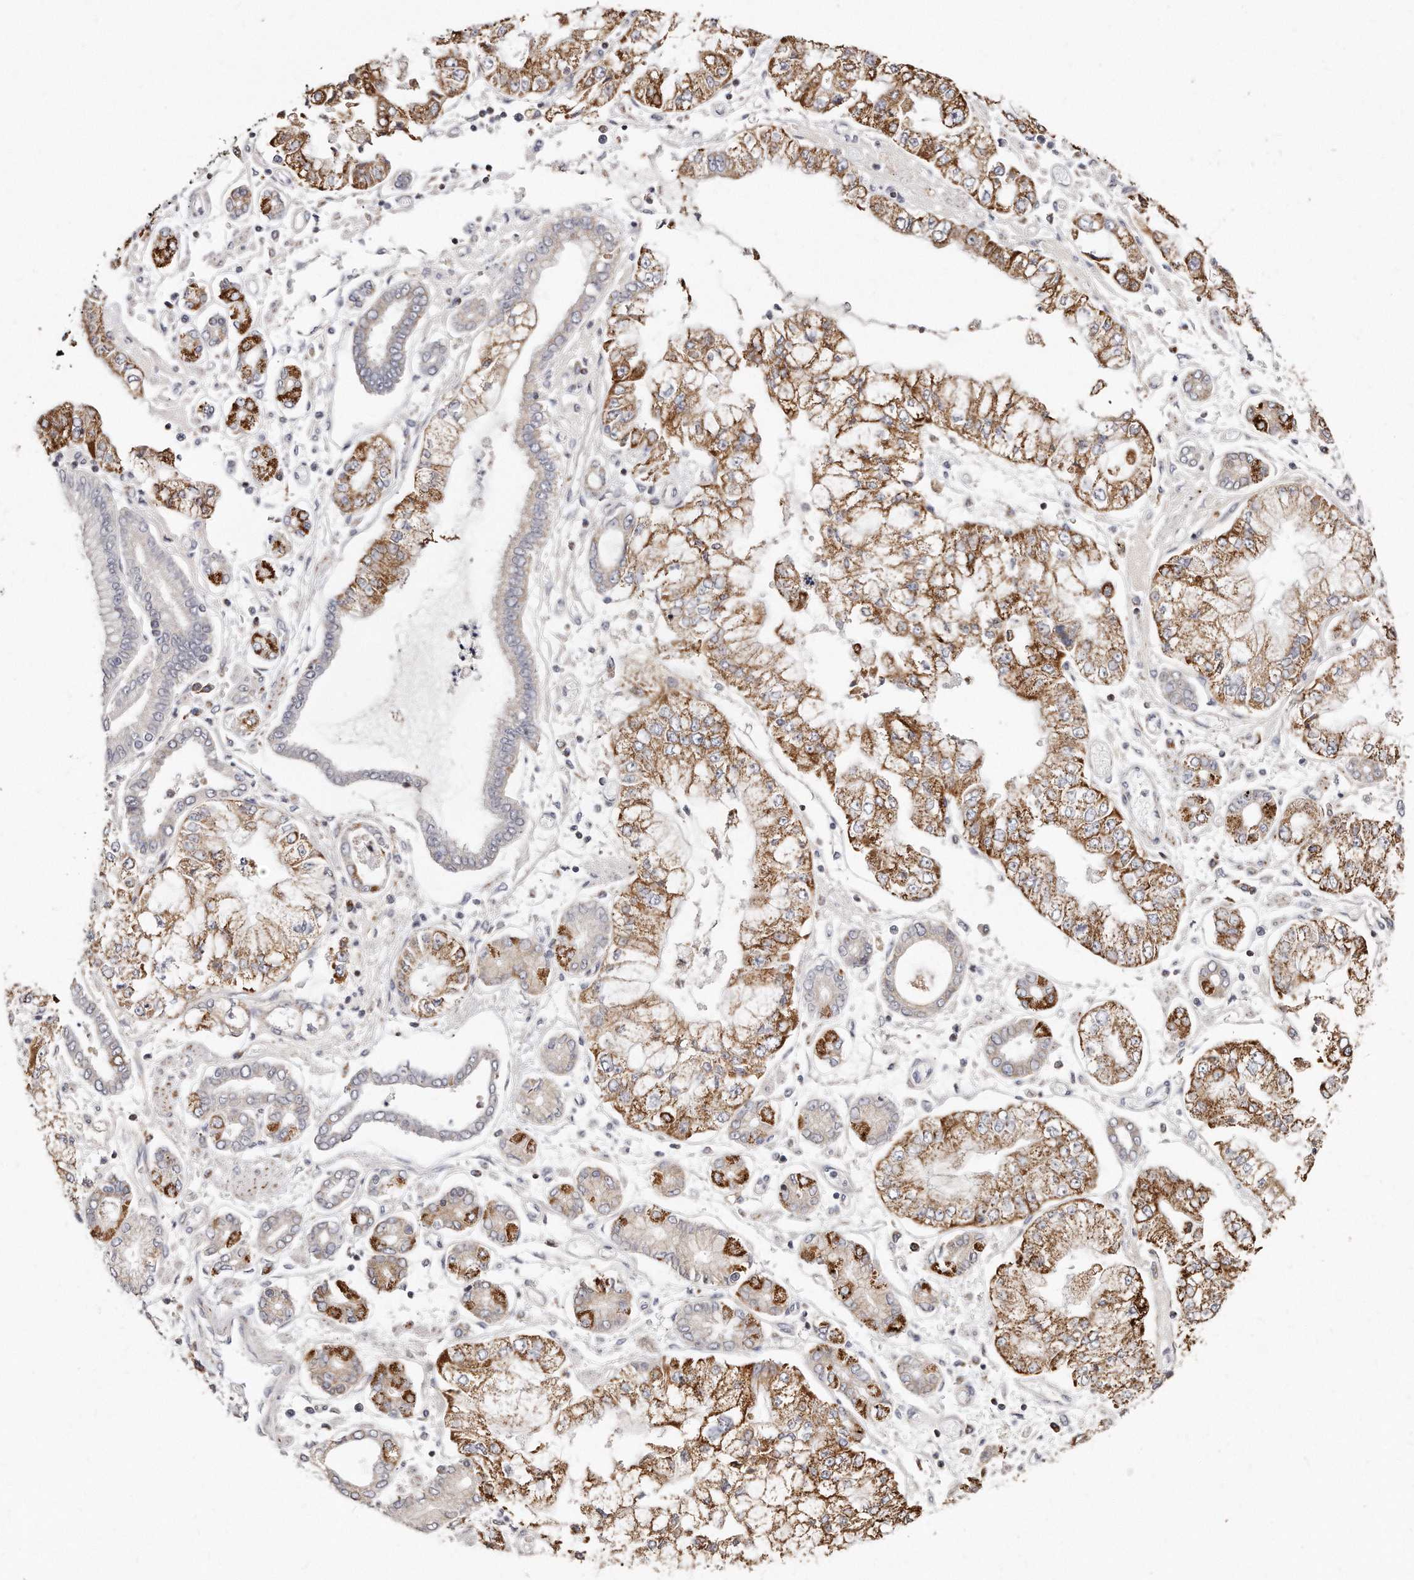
{"staining": {"intensity": "moderate", "quantity": ">75%", "location": "cytoplasmic/membranous"}, "tissue": "stomach cancer", "cell_type": "Tumor cells", "image_type": "cancer", "snomed": [{"axis": "morphology", "description": "Adenocarcinoma, NOS"}, {"axis": "topography", "description": "Stomach"}], "caption": "An immunohistochemistry (IHC) photomicrograph of tumor tissue is shown. Protein staining in brown highlights moderate cytoplasmic/membranous positivity in stomach cancer within tumor cells. (DAB IHC, brown staining for protein, blue staining for nuclei).", "gene": "RTKN", "patient": {"sex": "male", "age": 76}}